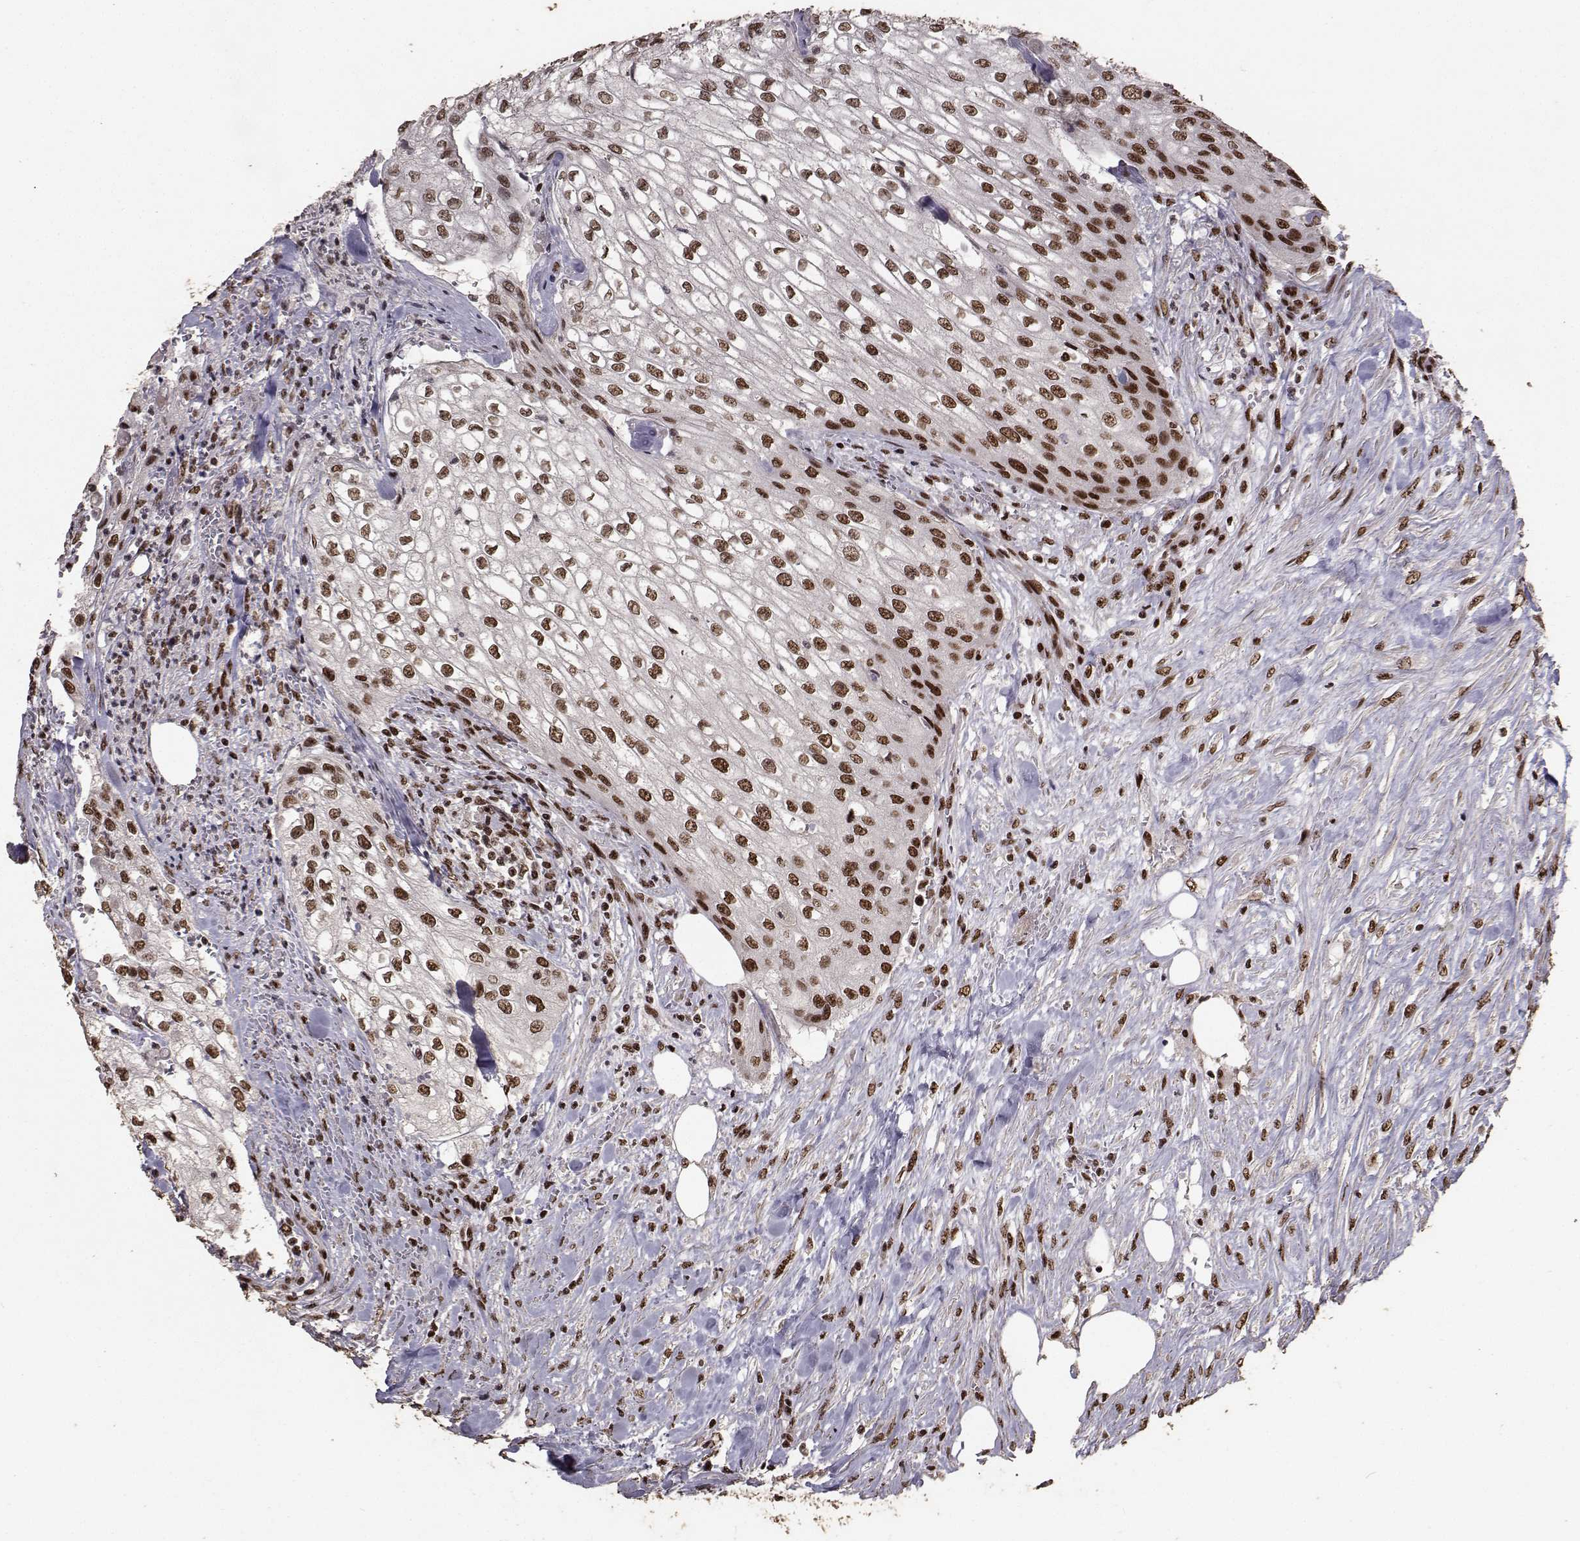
{"staining": {"intensity": "strong", "quantity": "25%-75%", "location": "nuclear"}, "tissue": "urothelial cancer", "cell_type": "Tumor cells", "image_type": "cancer", "snomed": [{"axis": "morphology", "description": "Urothelial carcinoma, High grade"}, {"axis": "topography", "description": "Urinary bladder"}], "caption": "Immunohistochemical staining of human urothelial cancer displays high levels of strong nuclear protein expression in approximately 25%-75% of tumor cells.", "gene": "SF1", "patient": {"sex": "male", "age": 62}}